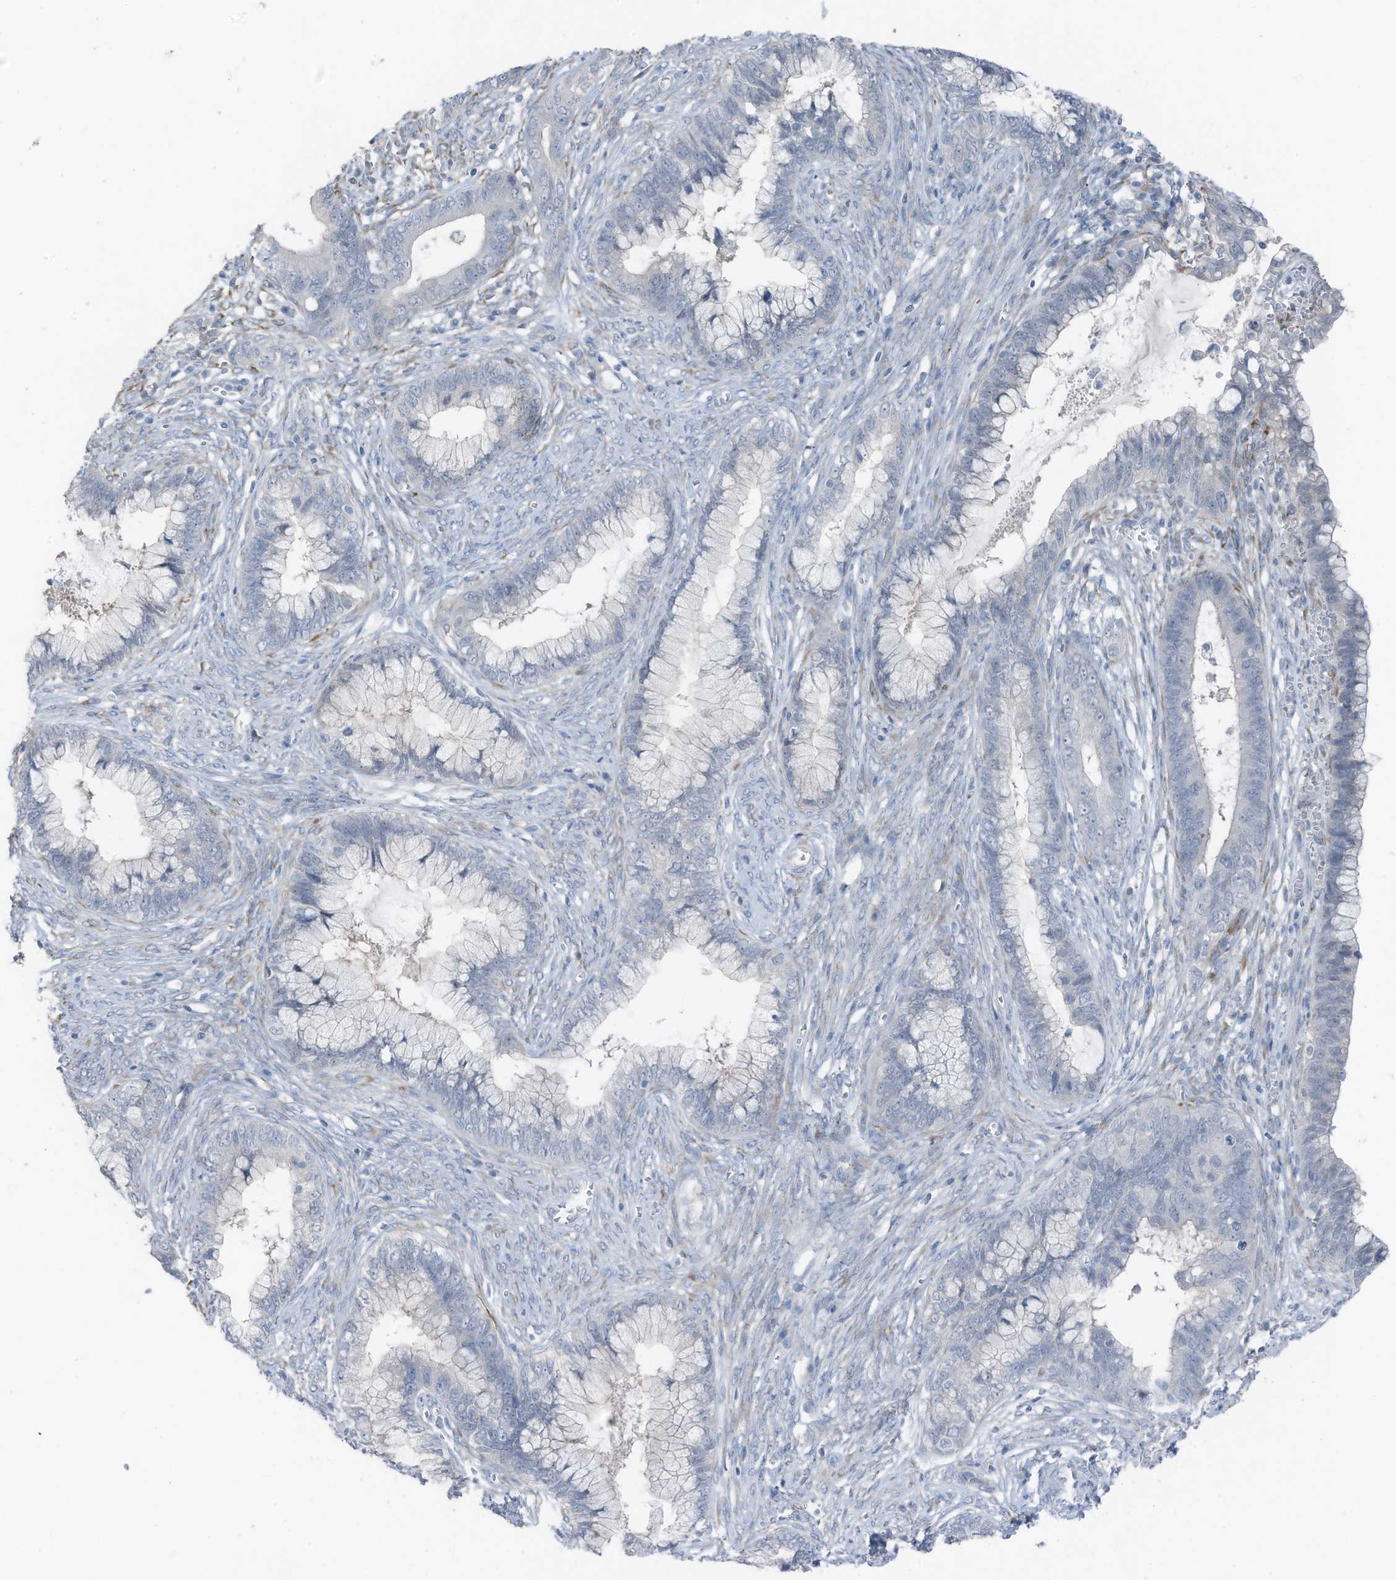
{"staining": {"intensity": "negative", "quantity": "none", "location": "none"}, "tissue": "cervical cancer", "cell_type": "Tumor cells", "image_type": "cancer", "snomed": [{"axis": "morphology", "description": "Adenocarcinoma, NOS"}, {"axis": "topography", "description": "Cervix"}], "caption": "Adenocarcinoma (cervical) was stained to show a protein in brown. There is no significant staining in tumor cells.", "gene": "ARHGEF33", "patient": {"sex": "female", "age": 44}}